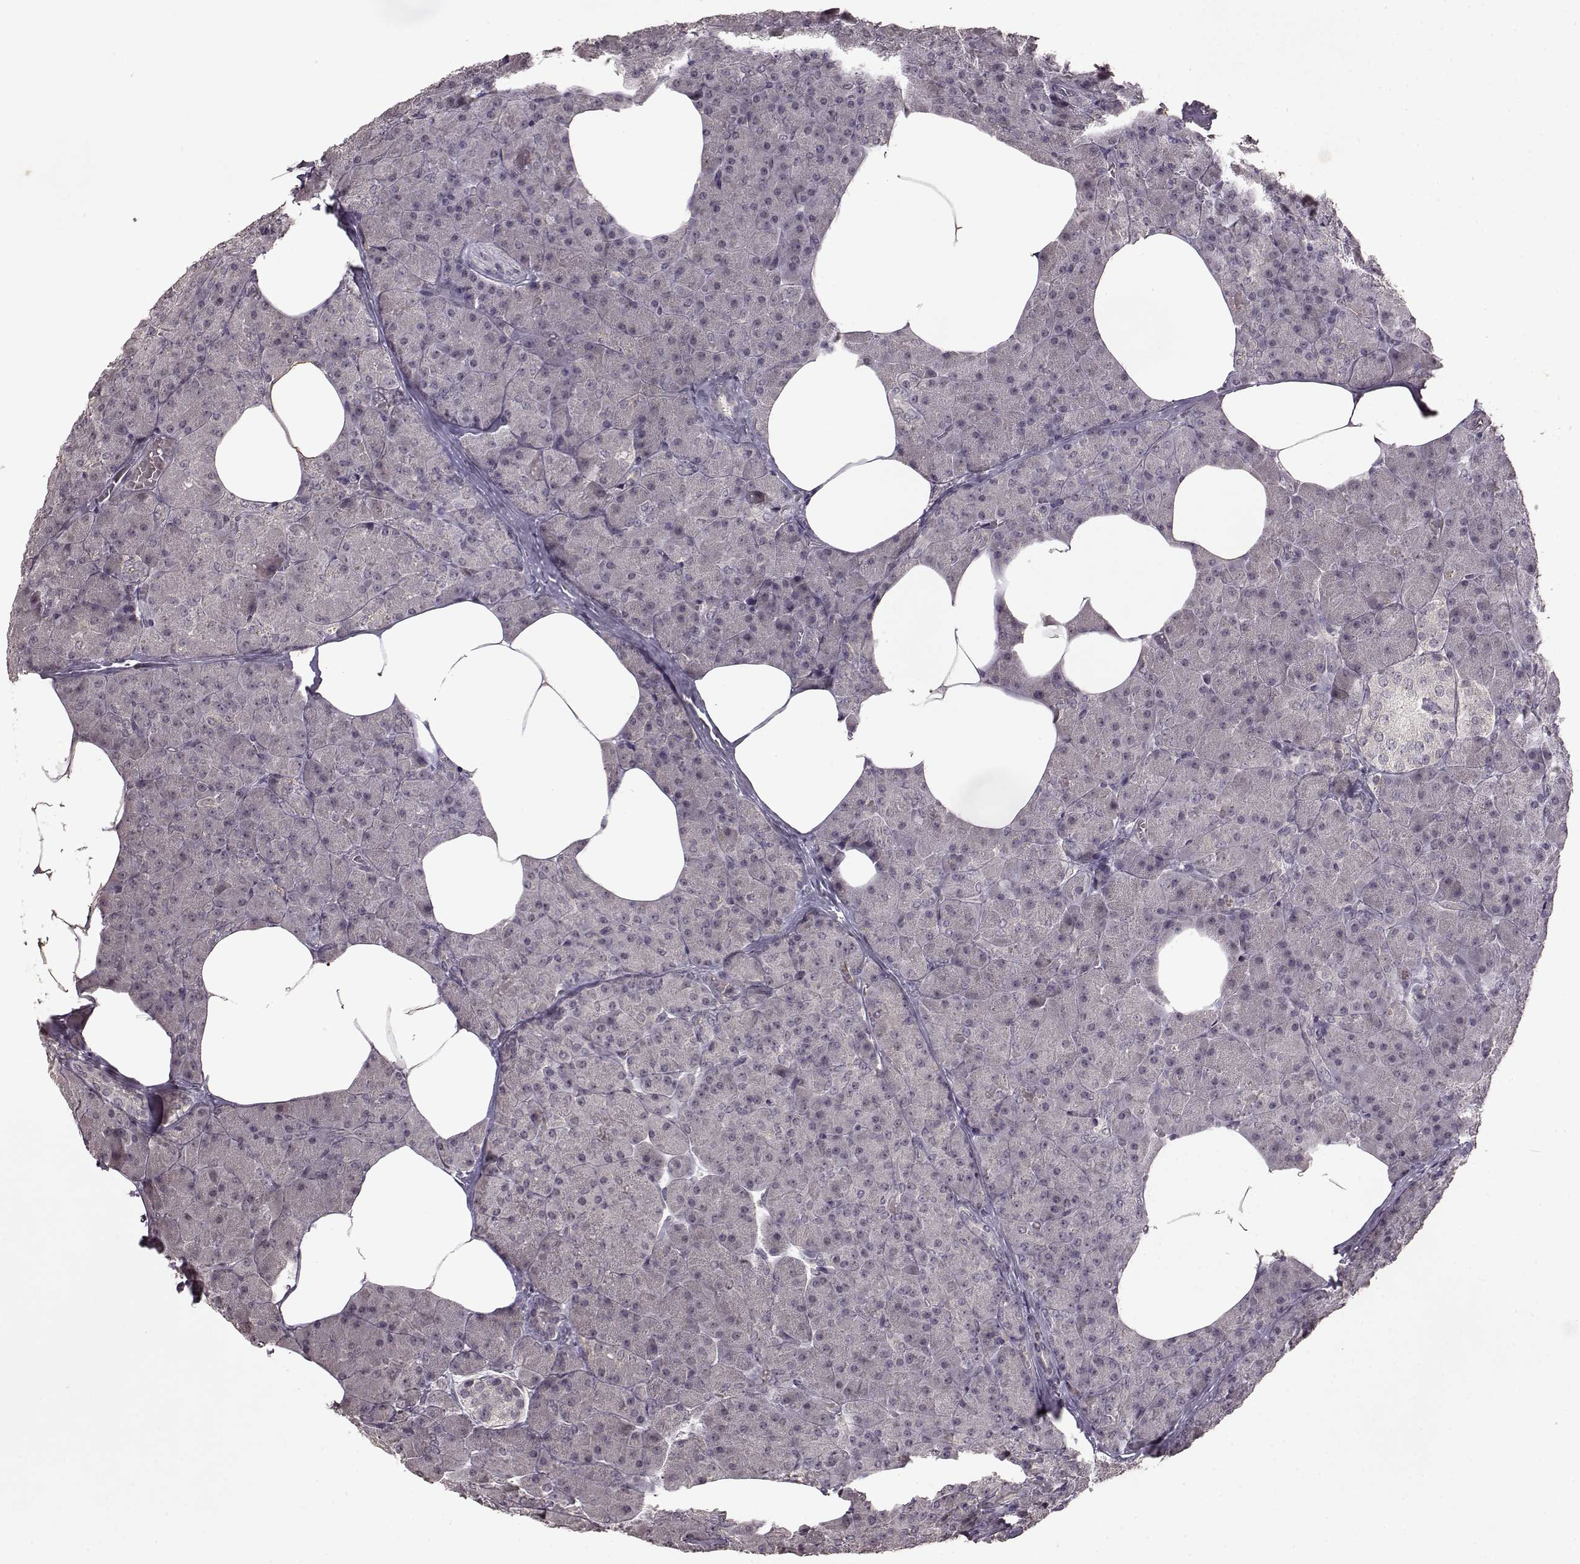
{"staining": {"intensity": "negative", "quantity": "none", "location": "none"}, "tissue": "pancreas", "cell_type": "Exocrine glandular cells", "image_type": "normal", "snomed": [{"axis": "morphology", "description": "Normal tissue, NOS"}, {"axis": "topography", "description": "Pancreas"}], "caption": "DAB immunohistochemical staining of benign pancreas demonstrates no significant expression in exocrine glandular cells.", "gene": "LHB", "patient": {"sex": "female", "age": 45}}